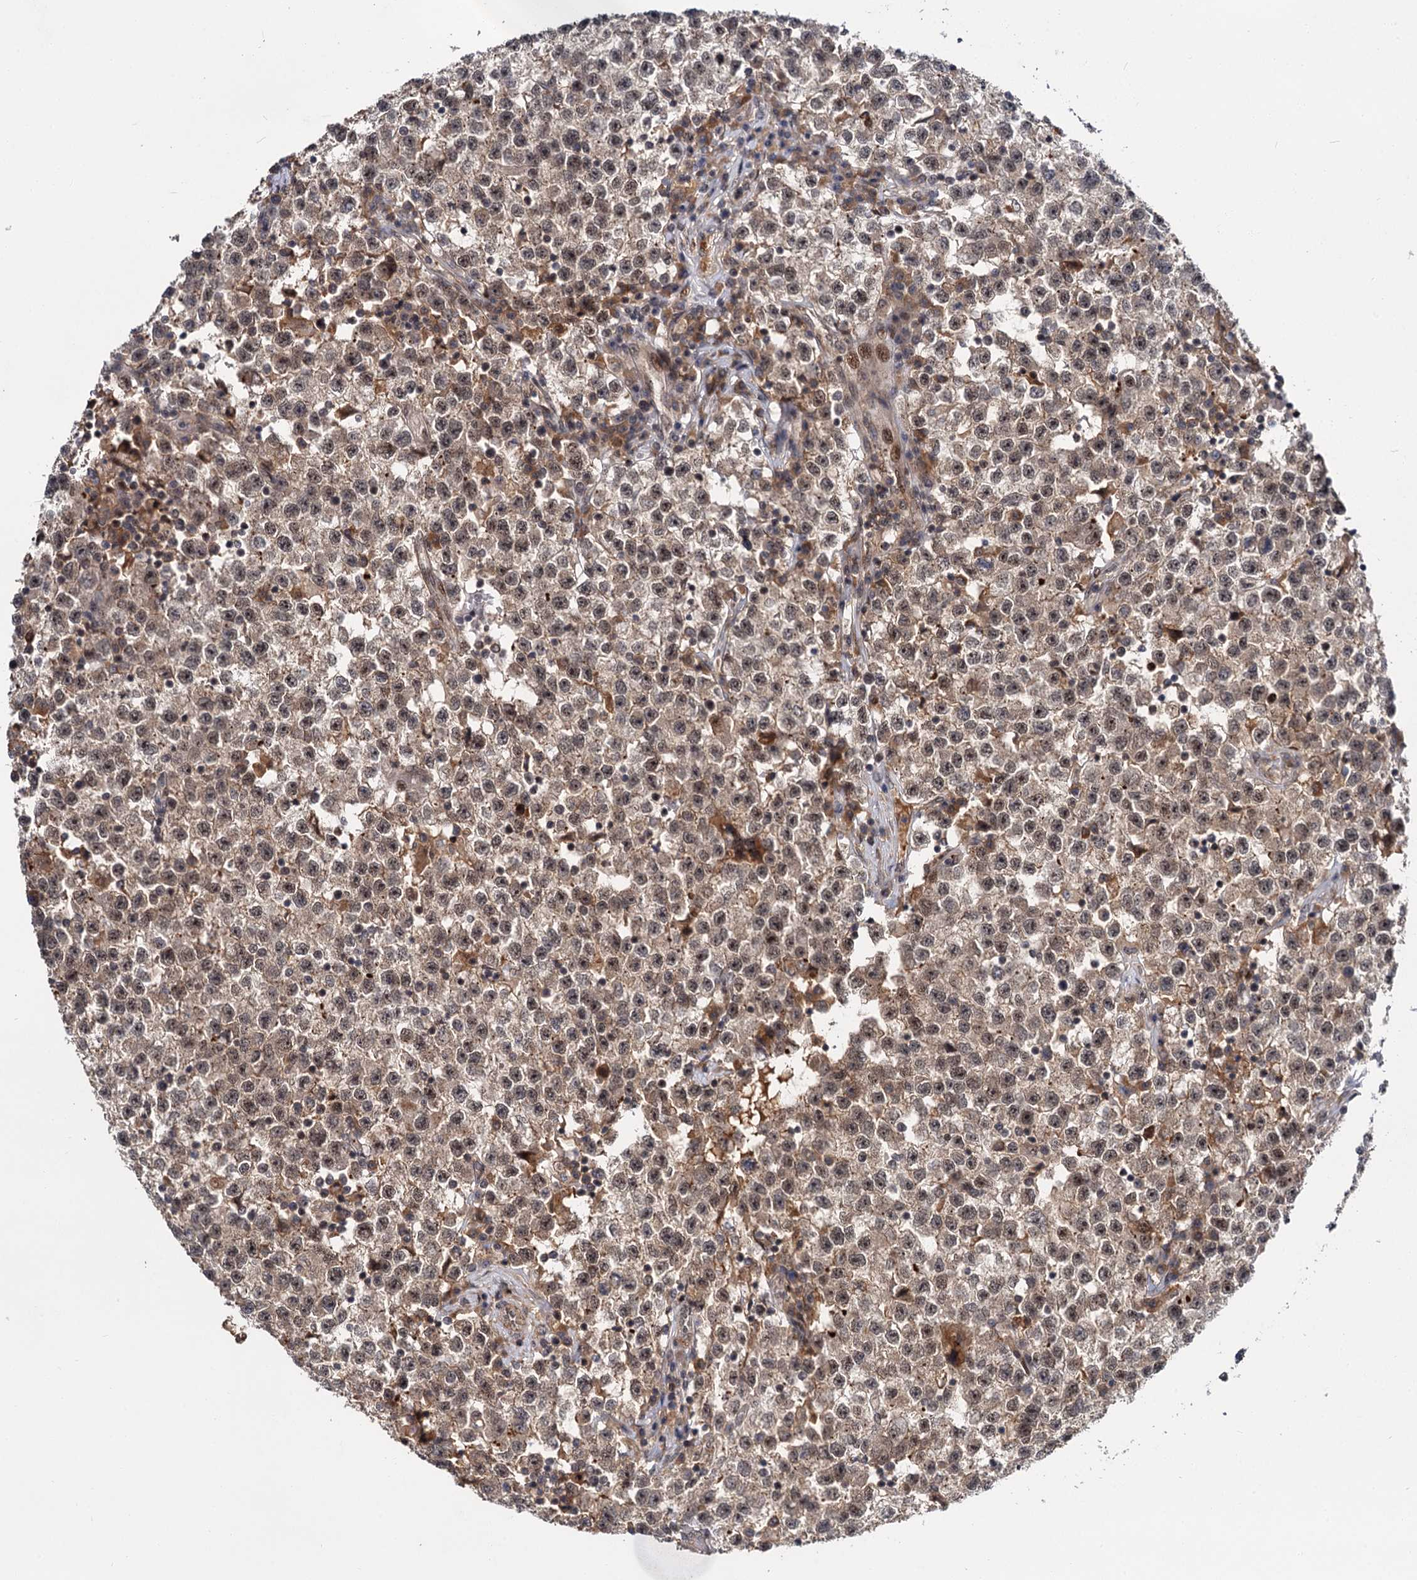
{"staining": {"intensity": "weak", "quantity": ">75%", "location": "cytoplasmic/membranous,nuclear"}, "tissue": "testis cancer", "cell_type": "Tumor cells", "image_type": "cancer", "snomed": [{"axis": "morphology", "description": "Seminoma, NOS"}, {"axis": "topography", "description": "Testis"}], "caption": "Weak cytoplasmic/membranous and nuclear staining is appreciated in about >75% of tumor cells in testis cancer.", "gene": "MBD6", "patient": {"sex": "male", "age": 22}}